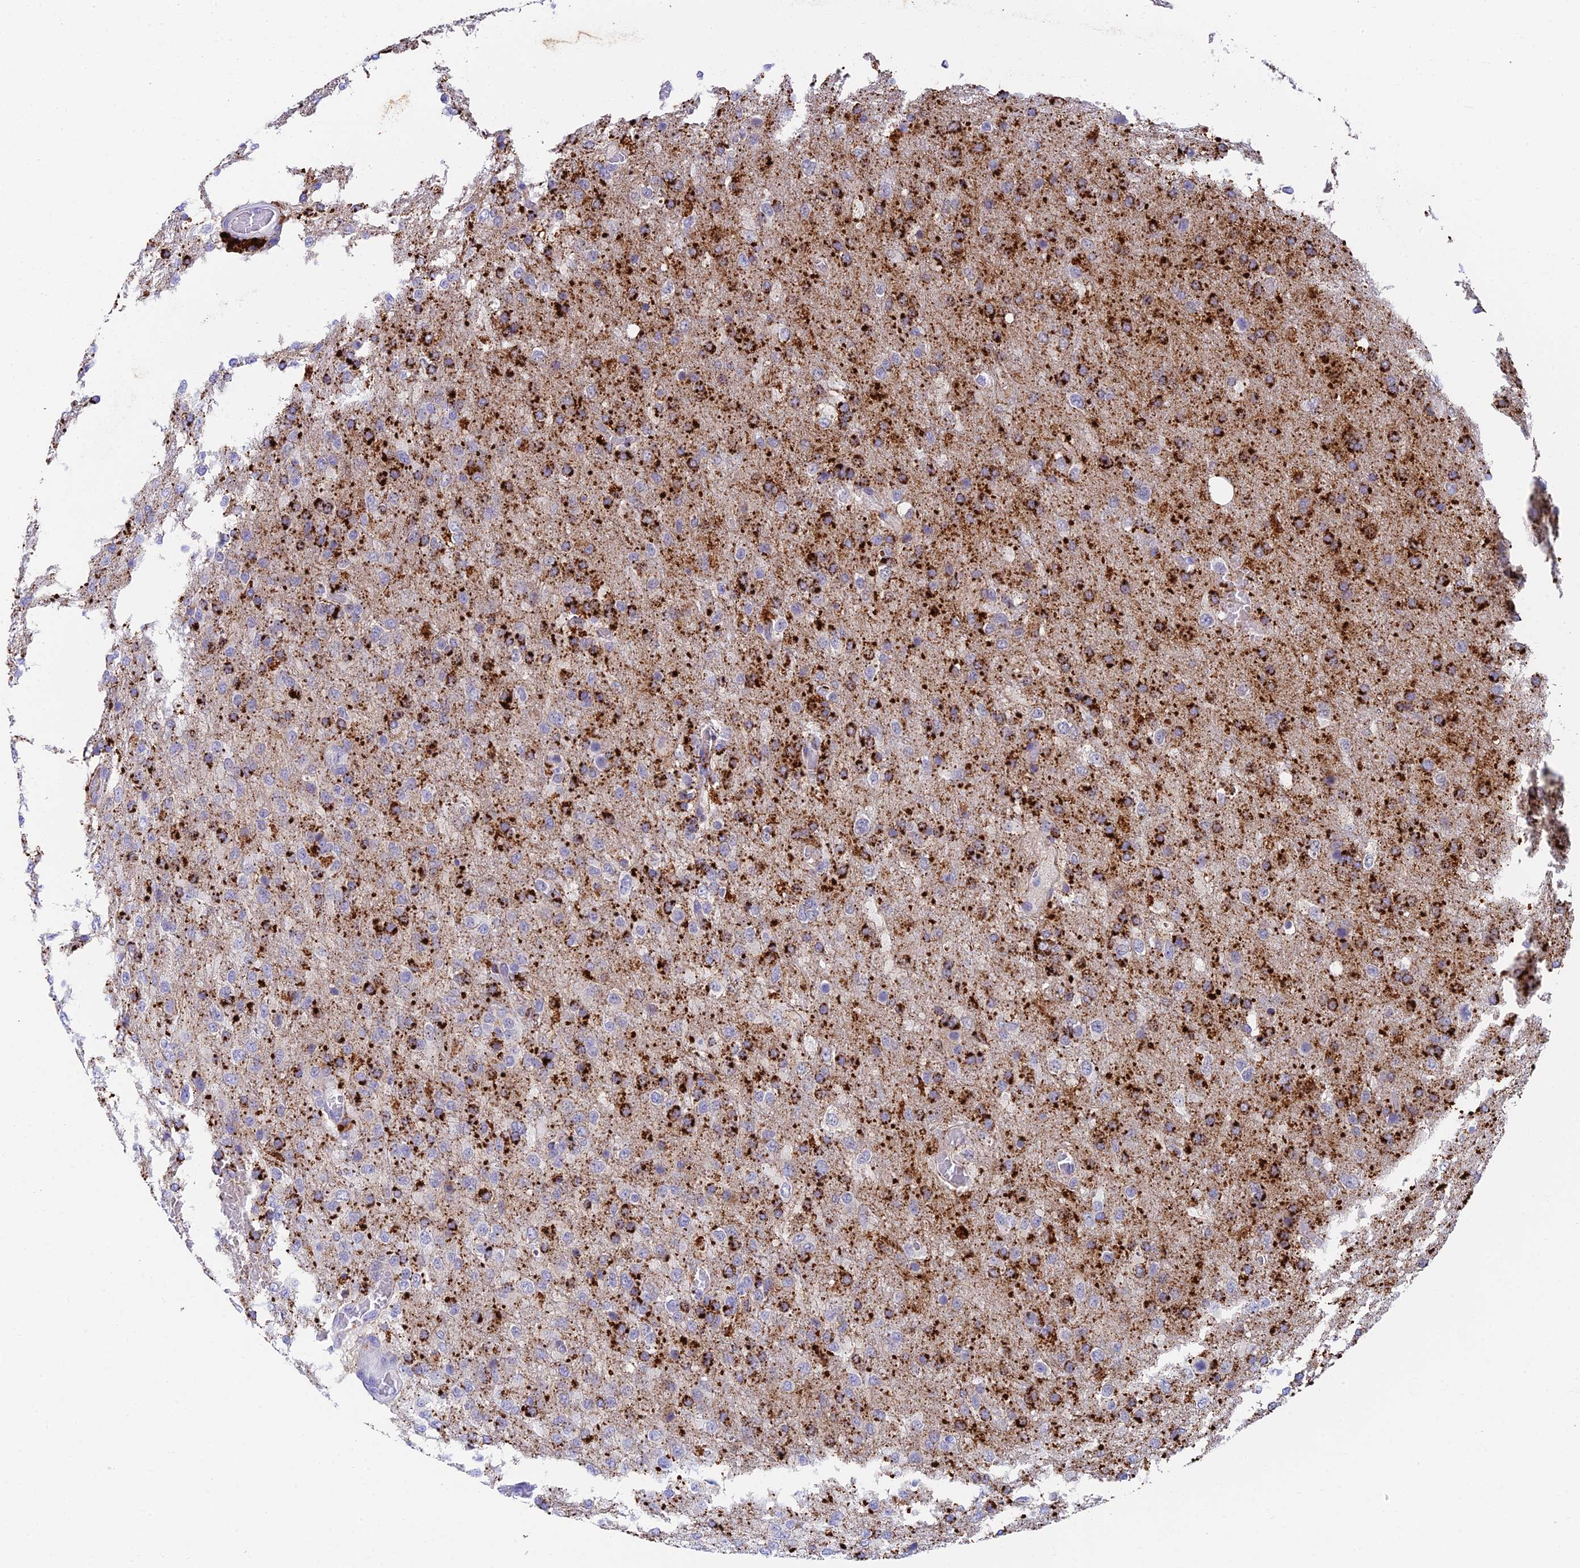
{"staining": {"intensity": "strong", "quantity": "25%-75%", "location": "cytoplasmic/membranous"}, "tissue": "glioma", "cell_type": "Tumor cells", "image_type": "cancer", "snomed": [{"axis": "morphology", "description": "Glioma, malignant, High grade"}, {"axis": "topography", "description": "Brain"}], "caption": "Tumor cells demonstrate high levels of strong cytoplasmic/membranous positivity in about 25%-75% of cells in human glioma.", "gene": "ADAMTS13", "patient": {"sex": "female", "age": 74}}